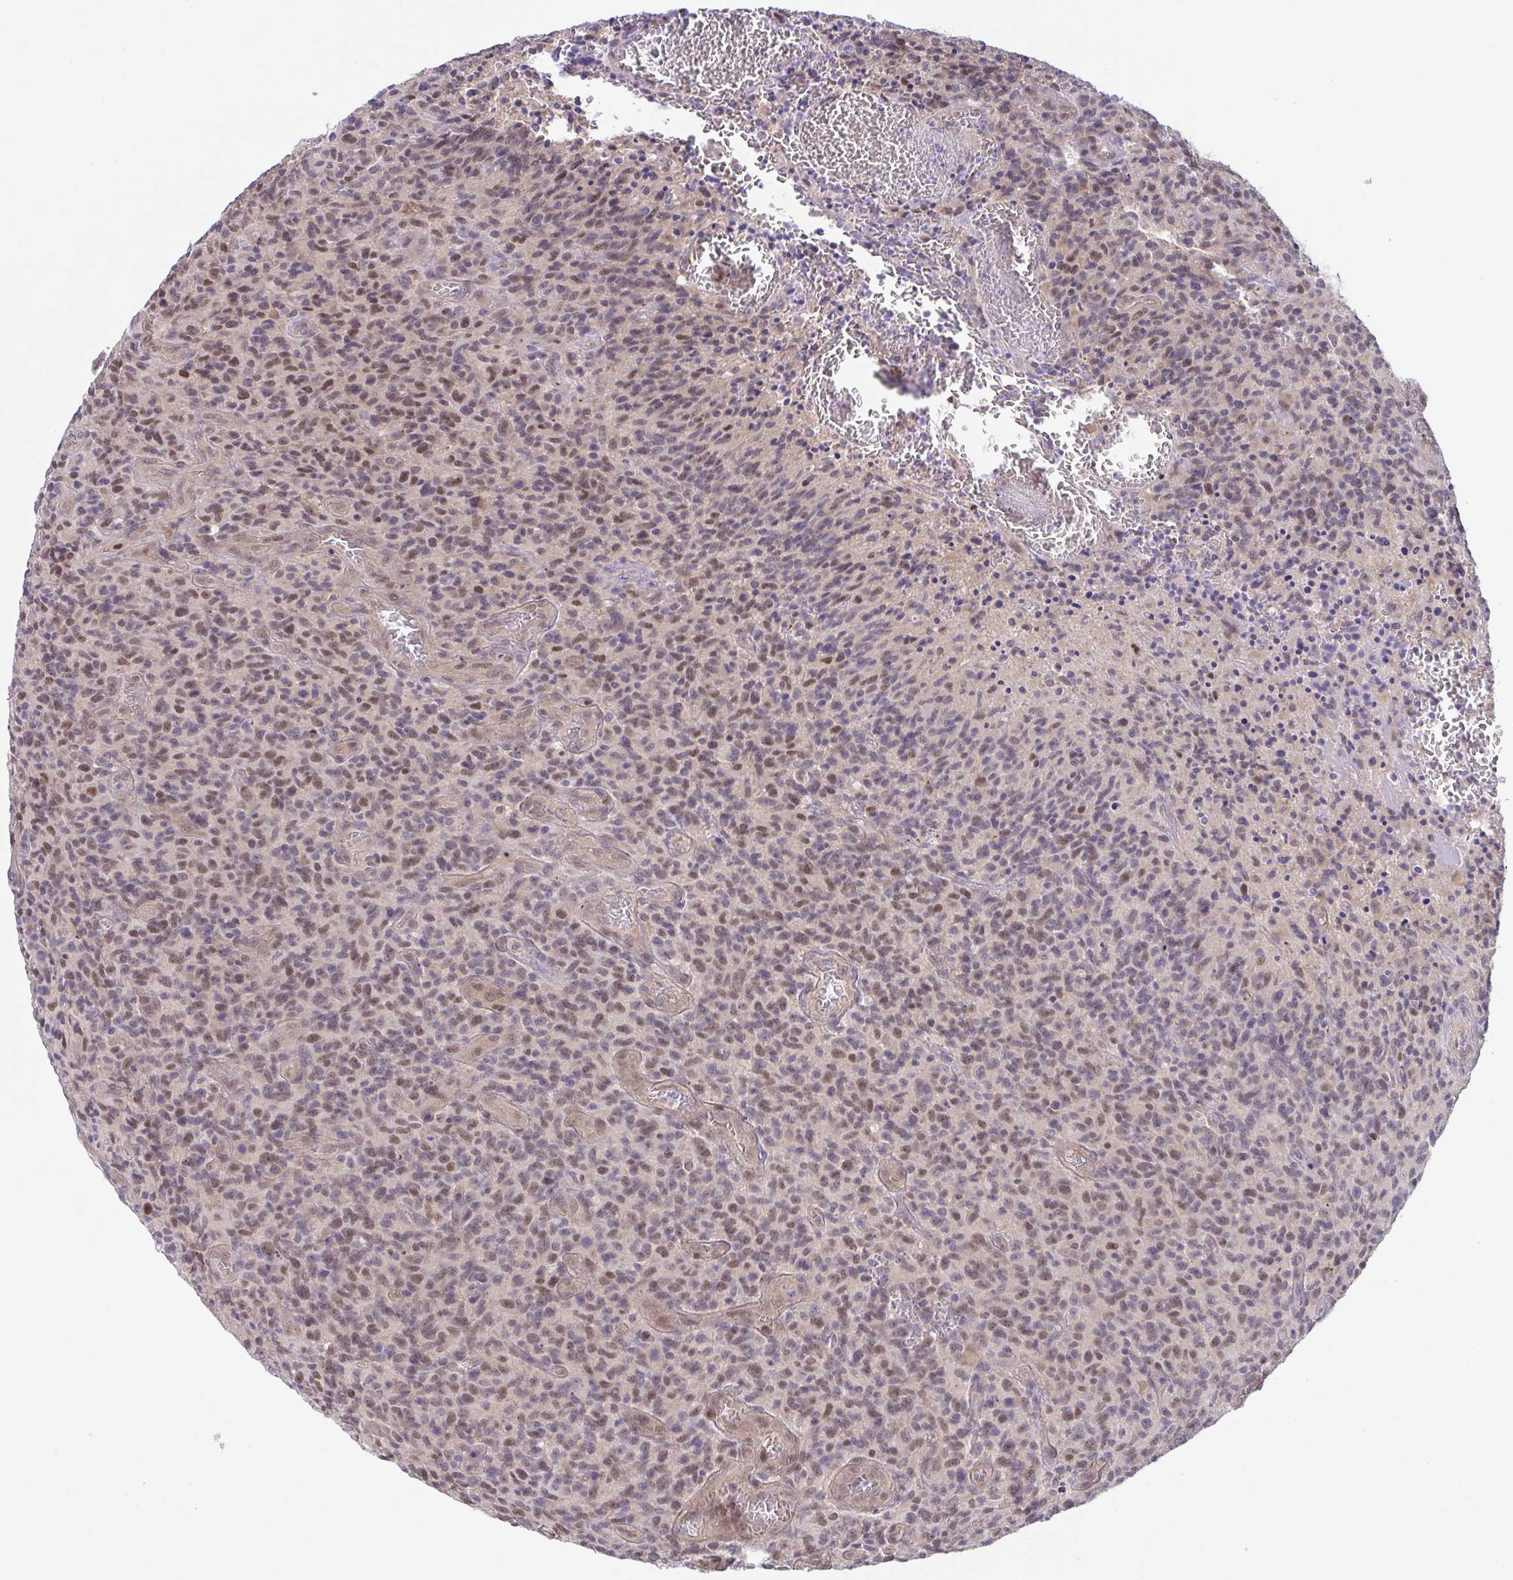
{"staining": {"intensity": "moderate", "quantity": ">75%", "location": "nuclear"}, "tissue": "glioma", "cell_type": "Tumor cells", "image_type": "cancer", "snomed": [{"axis": "morphology", "description": "Glioma, malignant, High grade"}, {"axis": "topography", "description": "Brain"}], "caption": "Malignant glioma (high-grade) stained for a protein shows moderate nuclear positivity in tumor cells.", "gene": "ZNF444", "patient": {"sex": "male", "age": 76}}